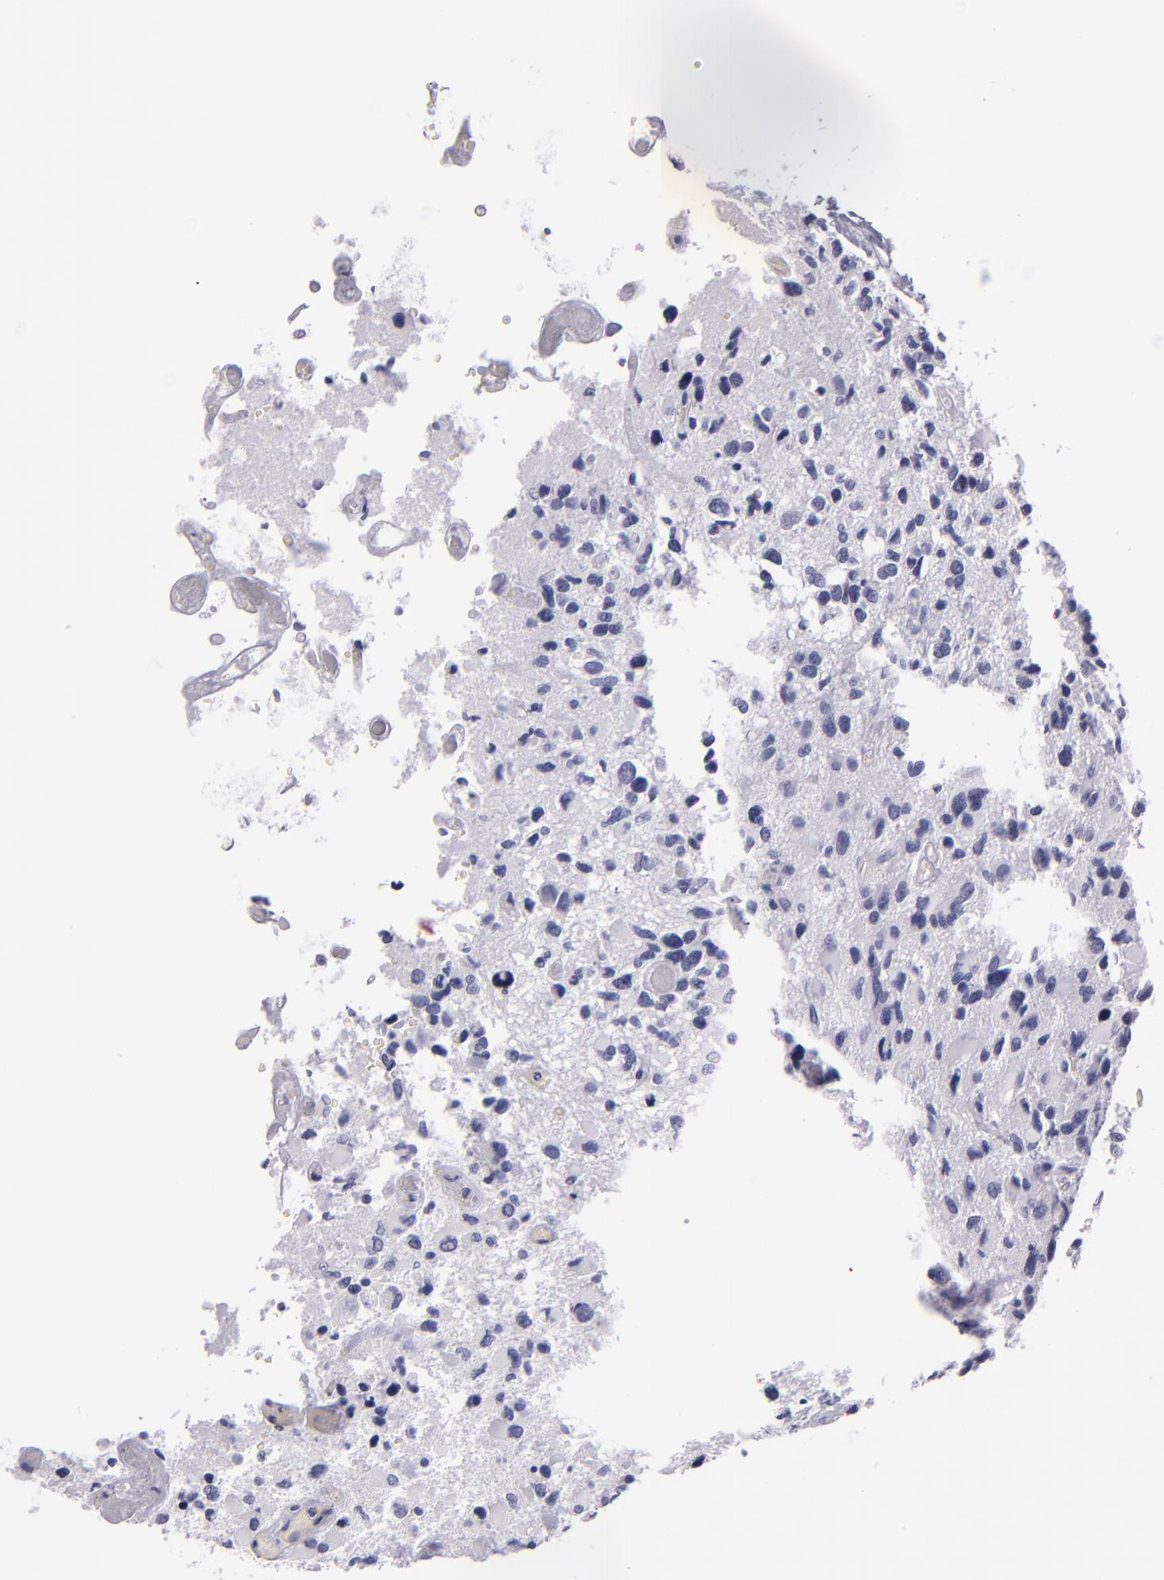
{"staining": {"intensity": "negative", "quantity": "none", "location": "none"}, "tissue": "glioma", "cell_type": "Tumor cells", "image_type": "cancer", "snomed": [{"axis": "morphology", "description": "Glioma, malignant, High grade"}, {"axis": "topography", "description": "Brain"}], "caption": "A high-resolution photomicrograph shows immunohistochemistry (IHC) staining of high-grade glioma (malignant), which shows no significant expression in tumor cells.", "gene": "CR2", "patient": {"sex": "male", "age": 69}}